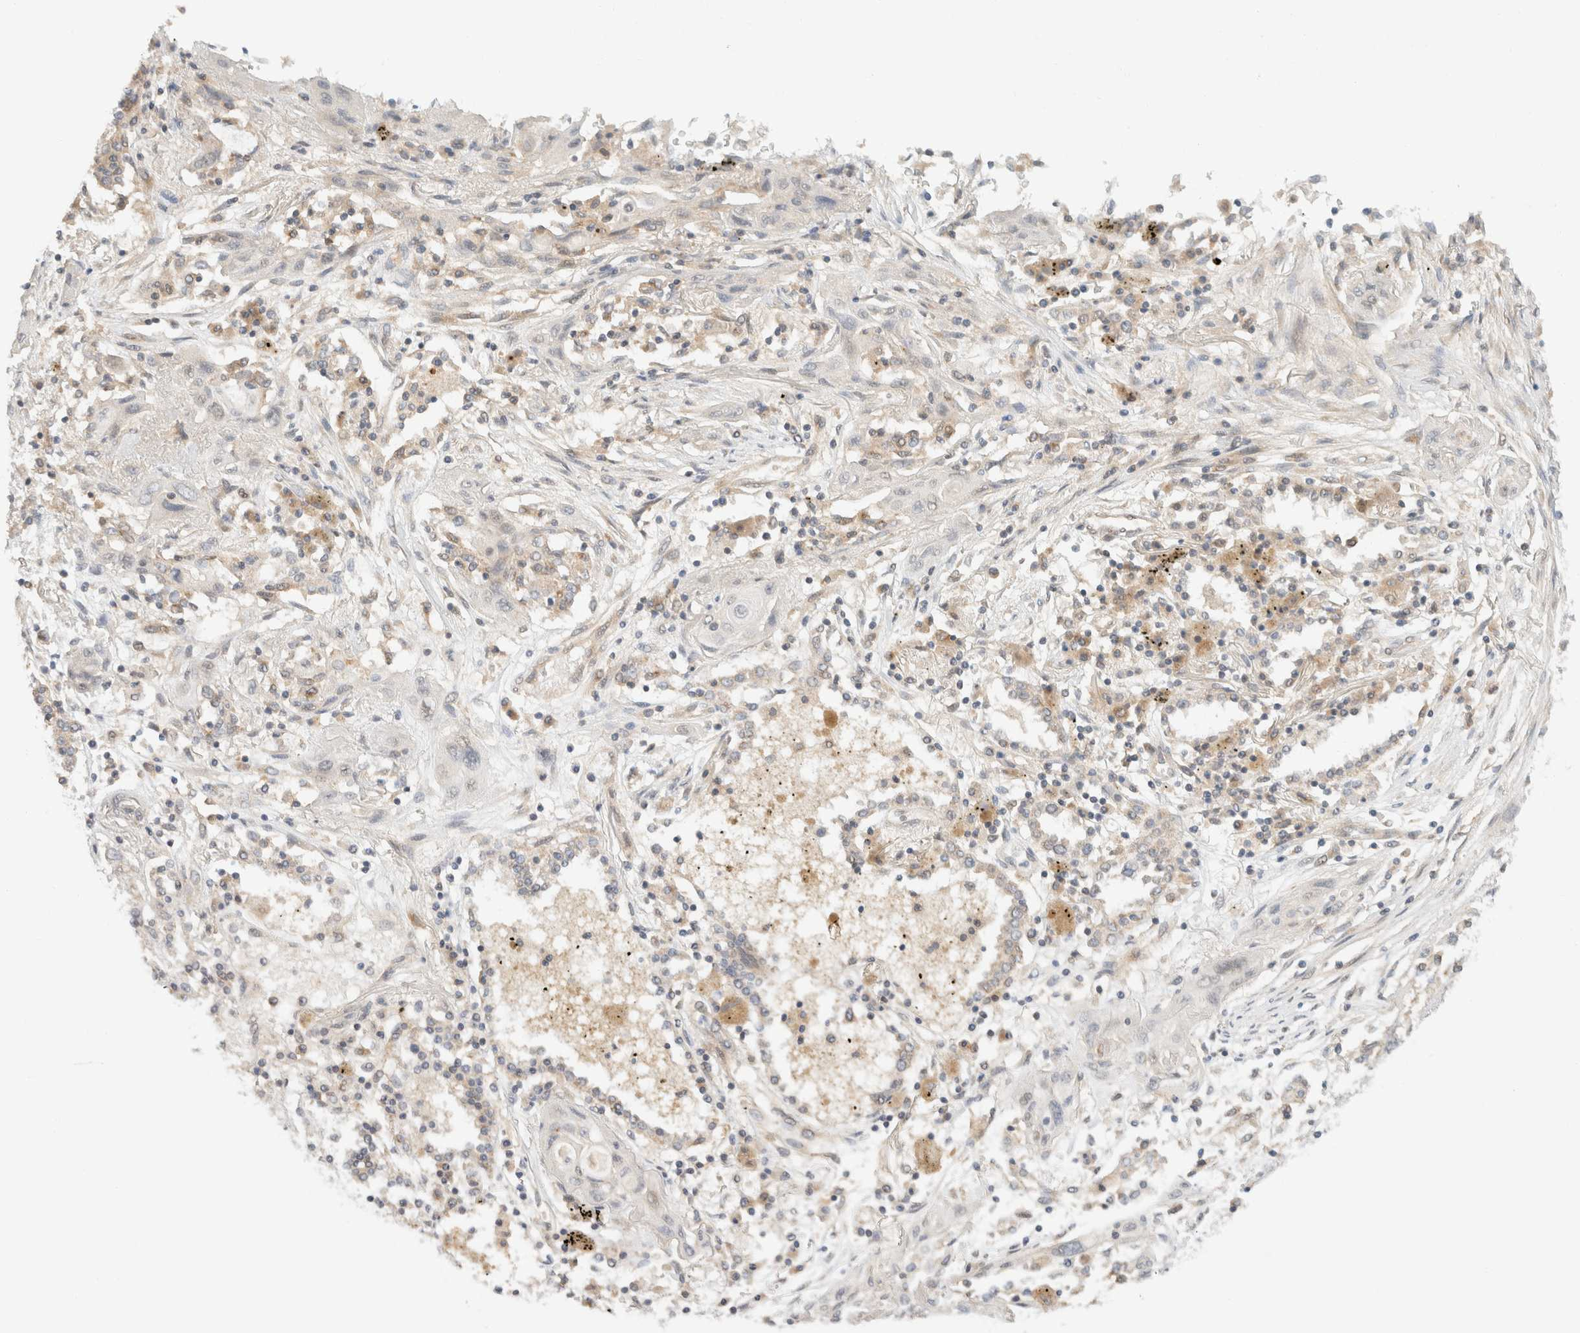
{"staining": {"intensity": "negative", "quantity": "none", "location": "none"}, "tissue": "lung cancer", "cell_type": "Tumor cells", "image_type": "cancer", "snomed": [{"axis": "morphology", "description": "Squamous cell carcinoma, NOS"}, {"axis": "topography", "description": "Lung"}], "caption": "DAB immunohistochemical staining of human lung cancer (squamous cell carcinoma) demonstrates no significant expression in tumor cells.", "gene": "TACC1", "patient": {"sex": "female", "age": 47}}